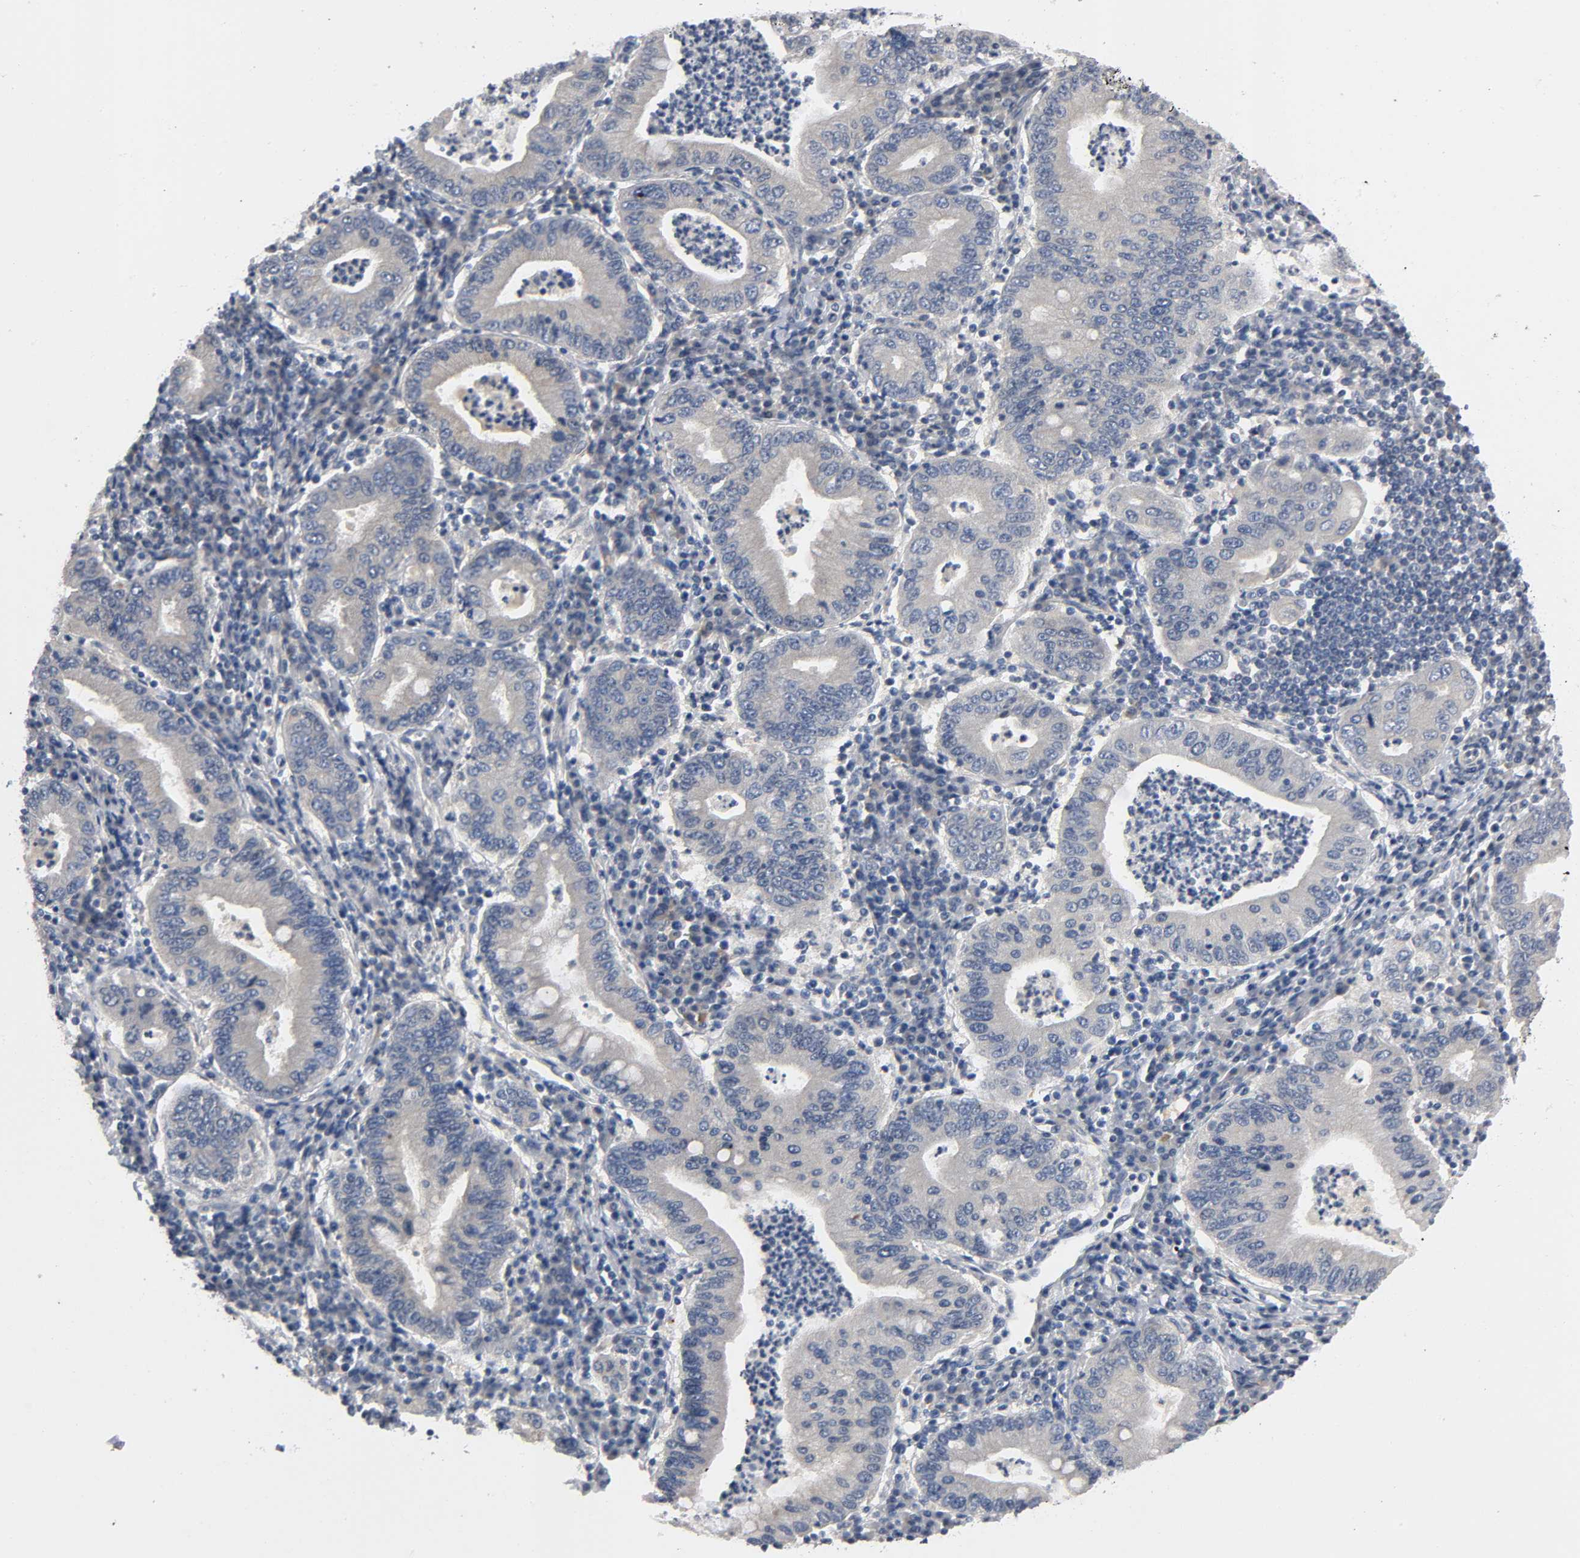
{"staining": {"intensity": "weak", "quantity": ">75%", "location": "cytoplasmic/membranous"}, "tissue": "stomach cancer", "cell_type": "Tumor cells", "image_type": "cancer", "snomed": [{"axis": "morphology", "description": "Normal tissue, NOS"}, {"axis": "morphology", "description": "Adenocarcinoma, NOS"}, {"axis": "topography", "description": "Esophagus"}, {"axis": "topography", "description": "Stomach, upper"}, {"axis": "topography", "description": "Peripheral nerve tissue"}], "caption": "Protein staining of adenocarcinoma (stomach) tissue displays weak cytoplasmic/membranous expression in approximately >75% of tumor cells.", "gene": "HDAC6", "patient": {"sex": "male", "age": 62}}